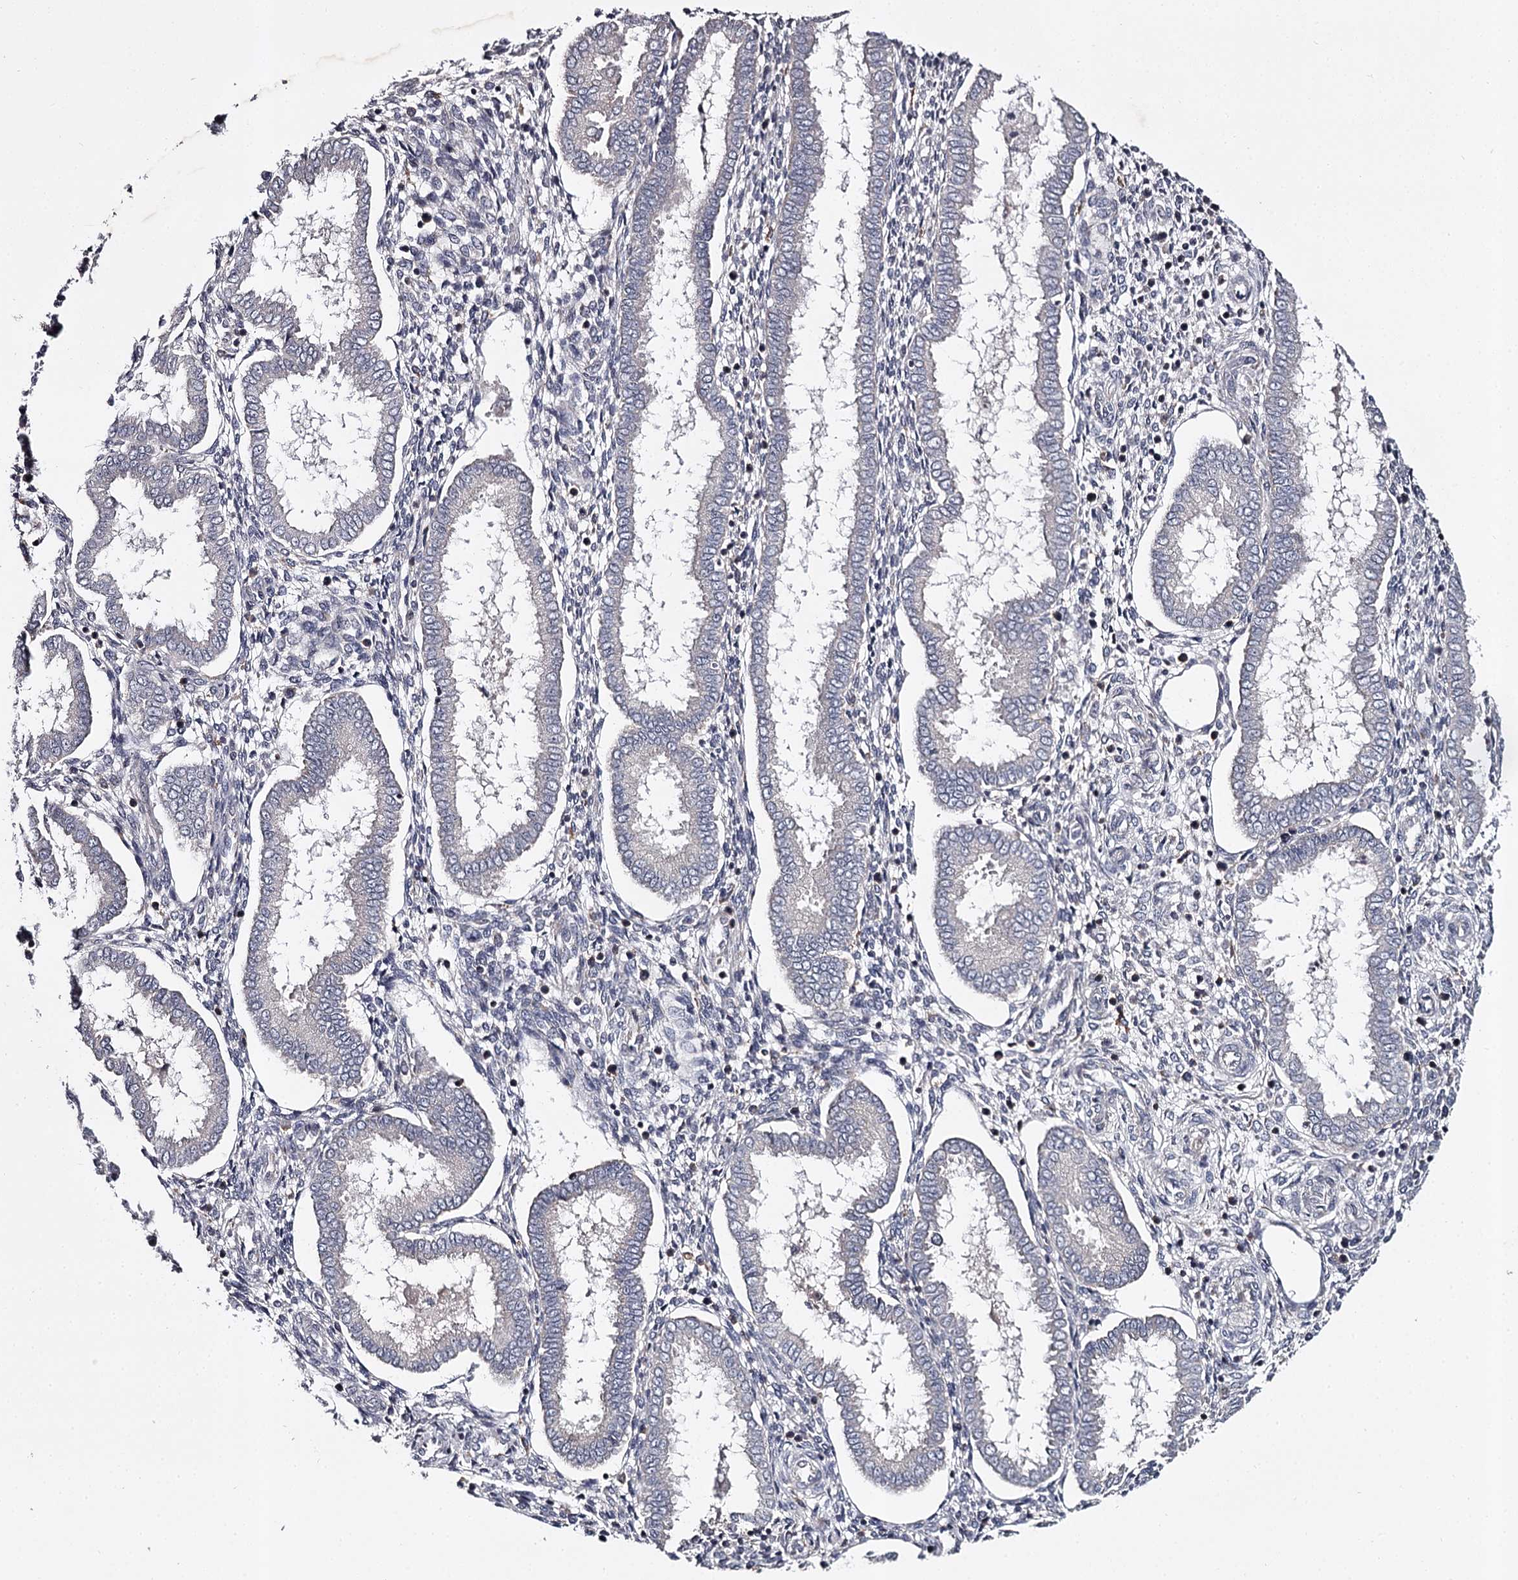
{"staining": {"intensity": "negative", "quantity": "none", "location": "none"}, "tissue": "endometrium", "cell_type": "Cells in endometrial stroma", "image_type": "normal", "snomed": [{"axis": "morphology", "description": "Normal tissue, NOS"}, {"axis": "topography", "description": "Endometrium"}], "caption": "IHC photomicrograph of unremarkable endometrium stained for a protein (brown), which displays no positivity in cells in endometrial stroma.", "gene": "RASSF6", "patient": {"sex": "female", "age": 24}}